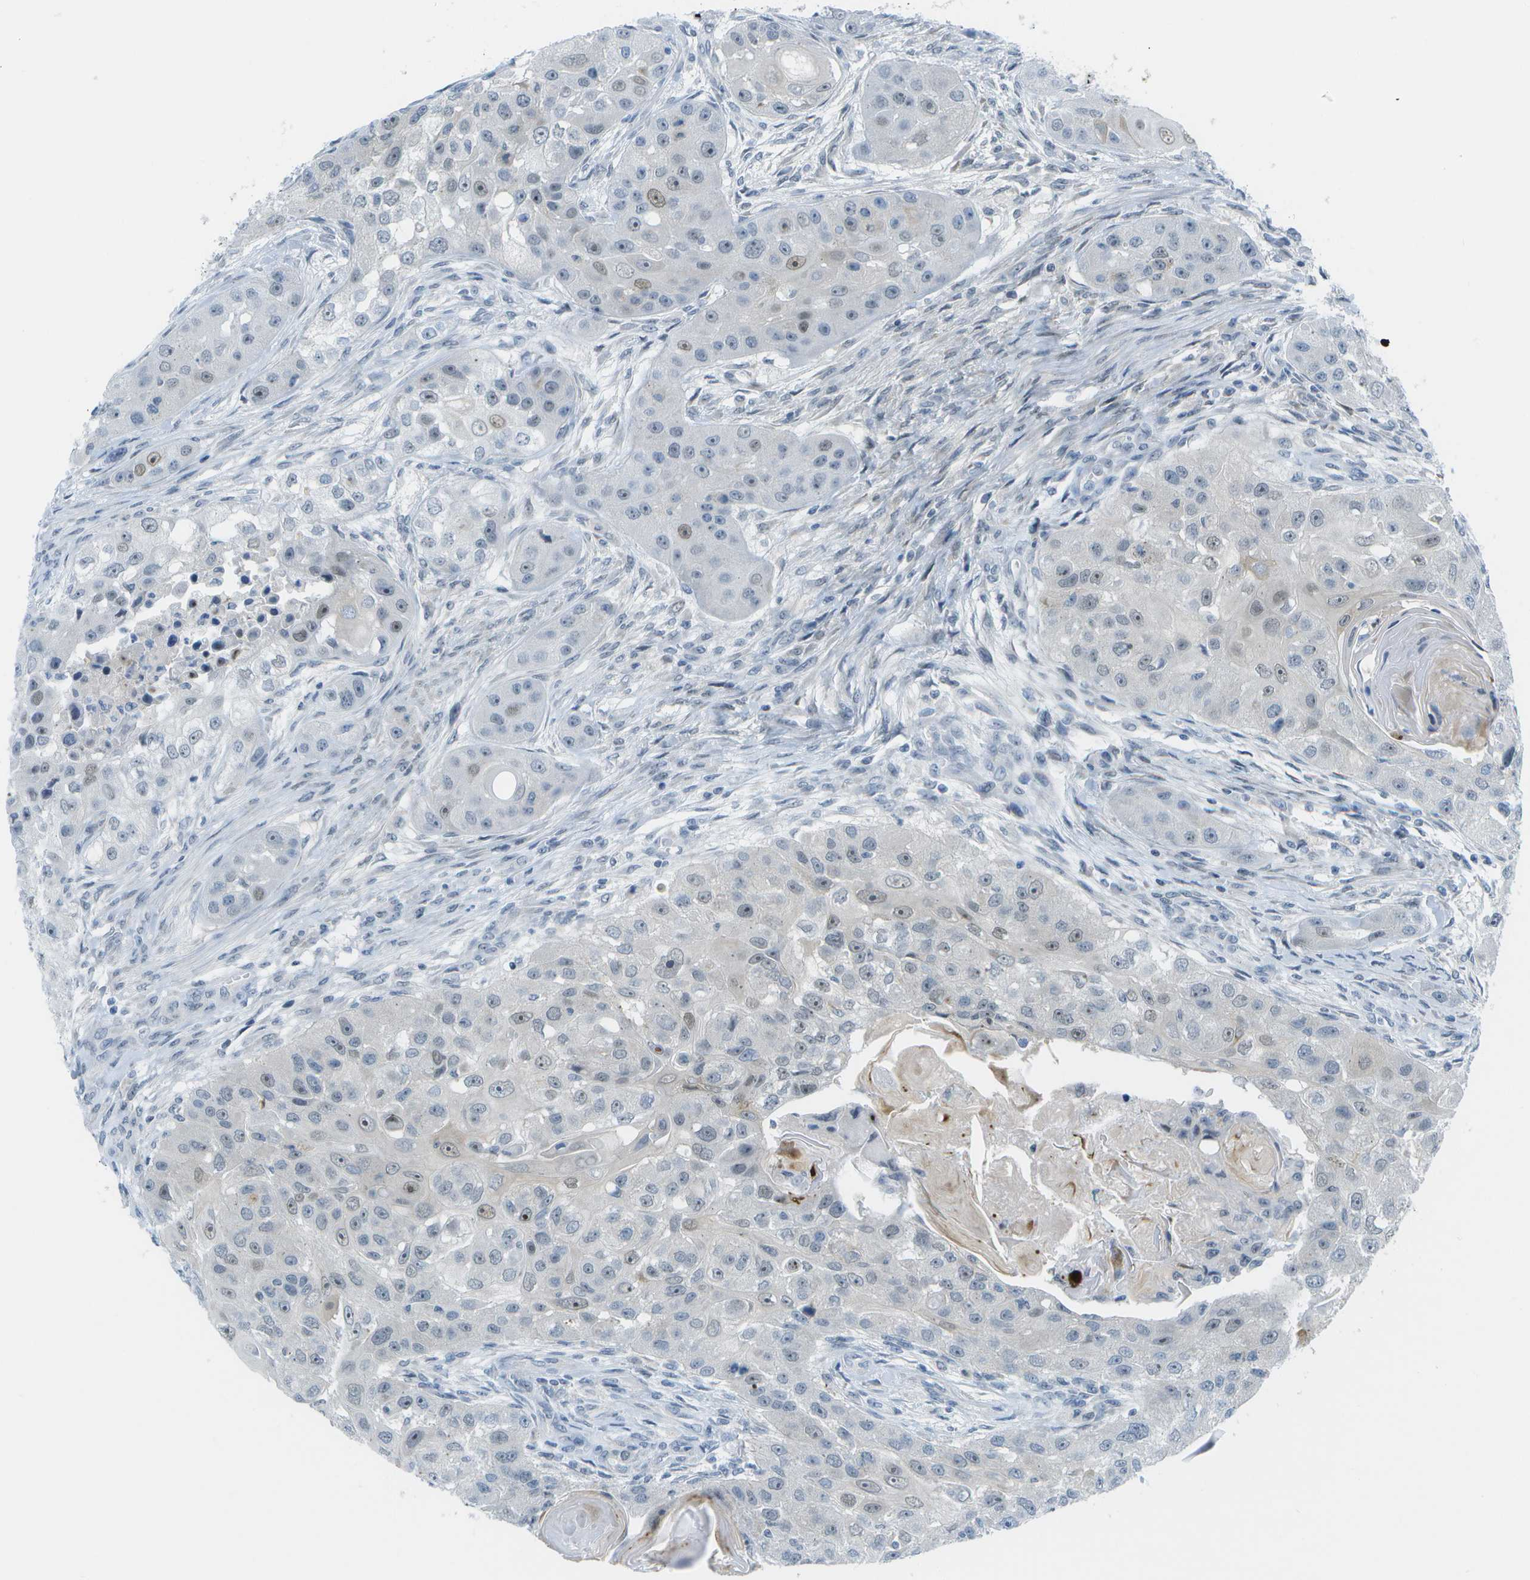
{"staining": {"intensity": "weak", "quantity": "<25%", "location": "nuclear"}, "tissue": "head and neck cancer", "cell_type": "Tumor cells", "image_type": "cancer", "snomed": [{"axis": "morphology", "description": "Normal tissue, NOS"}, {"axis": "morphology", "description": "Squamous cell carcinoma, NOS"}, {"axis": "topography", "description": "Skeletal muscle"}, {"axis": "topography", "description": "Head-Neck"}], "caption": "Head and neck cancer stained for a protein using IHC shows no expression tumor cells.", "gene": "PITHD1", "patient": {"sex": "male", "age": 51}}